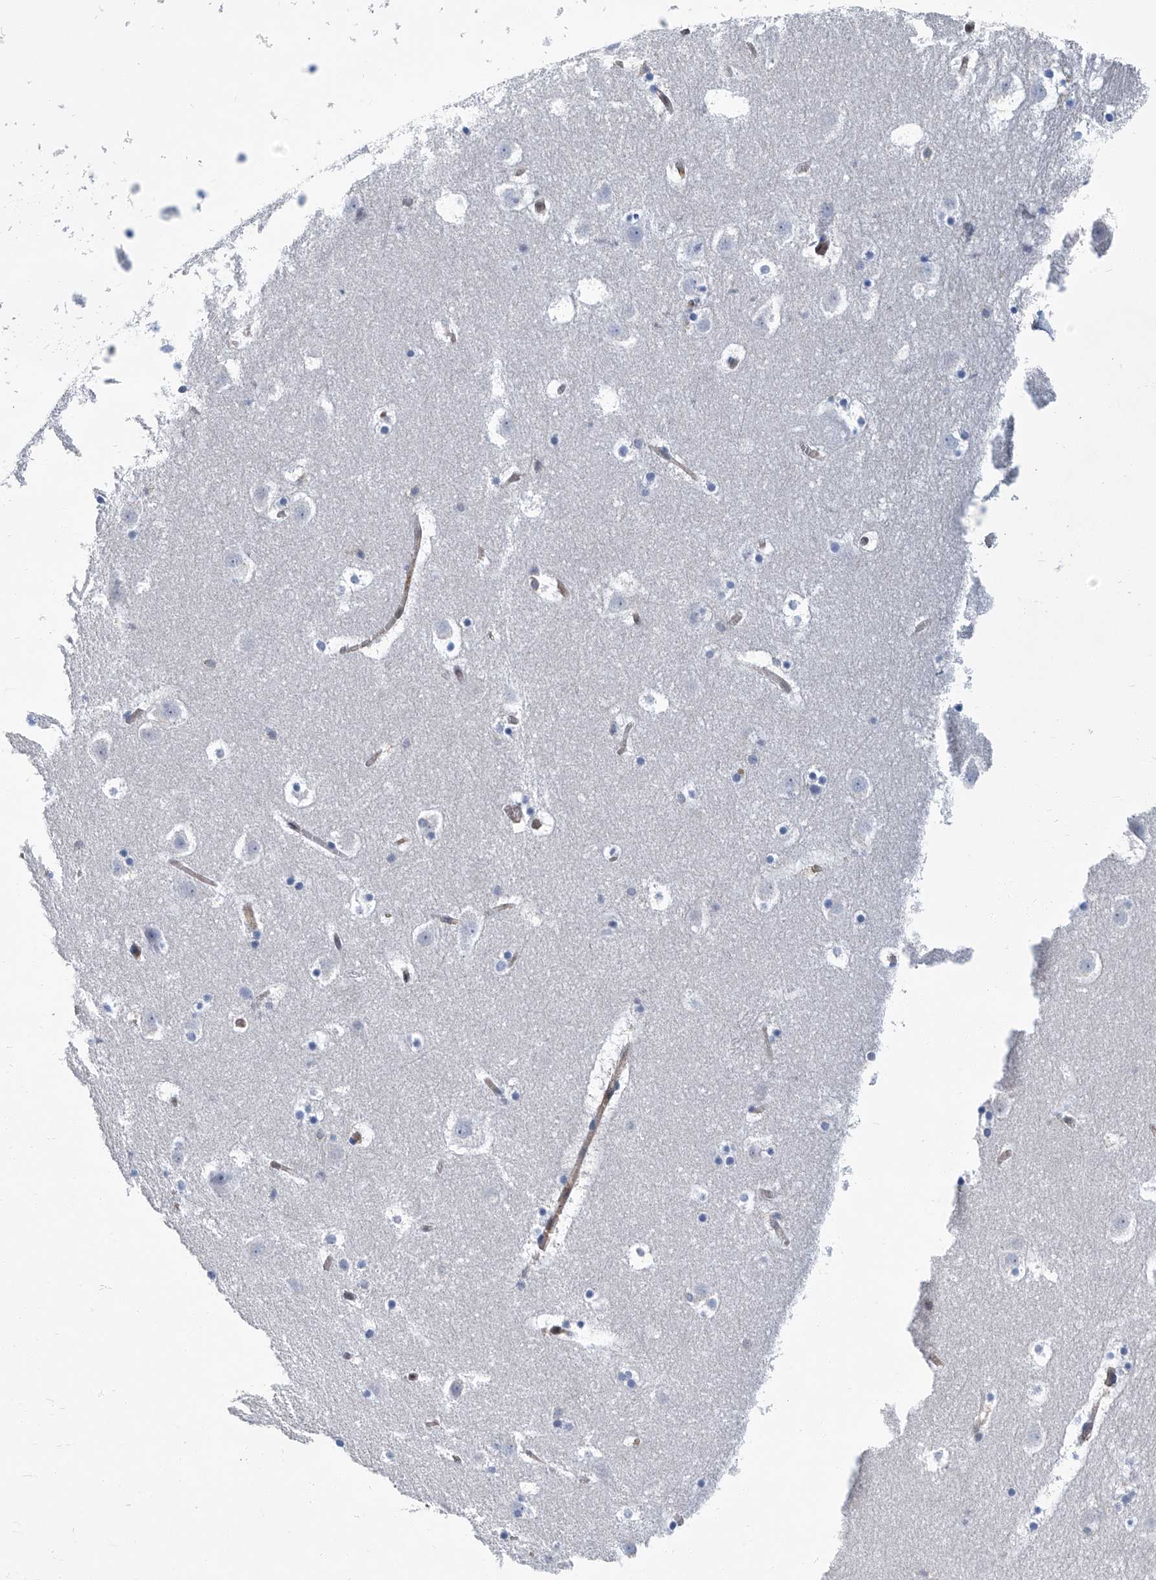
{"staining": {"intensity": "weak", "quantity": "25%-75%", "location": "cytoplasmic/membranous"}, "tissue": "caudate", "cell_type": "Glial cells", "image_type": "normal", "snomed": [{"axis": "morphology", "description": "Normal tissue, NOS"}, {"axis": "topography", "description": "Lateral ventricle wall"}], "caption": "The image displays staining of normal caudate, revealing weak cytoplasmic/membranous protein positivity (brown color) within glial cells.", "gene": "PSMB10", "patient": {"sex": "male", "age": 45}}